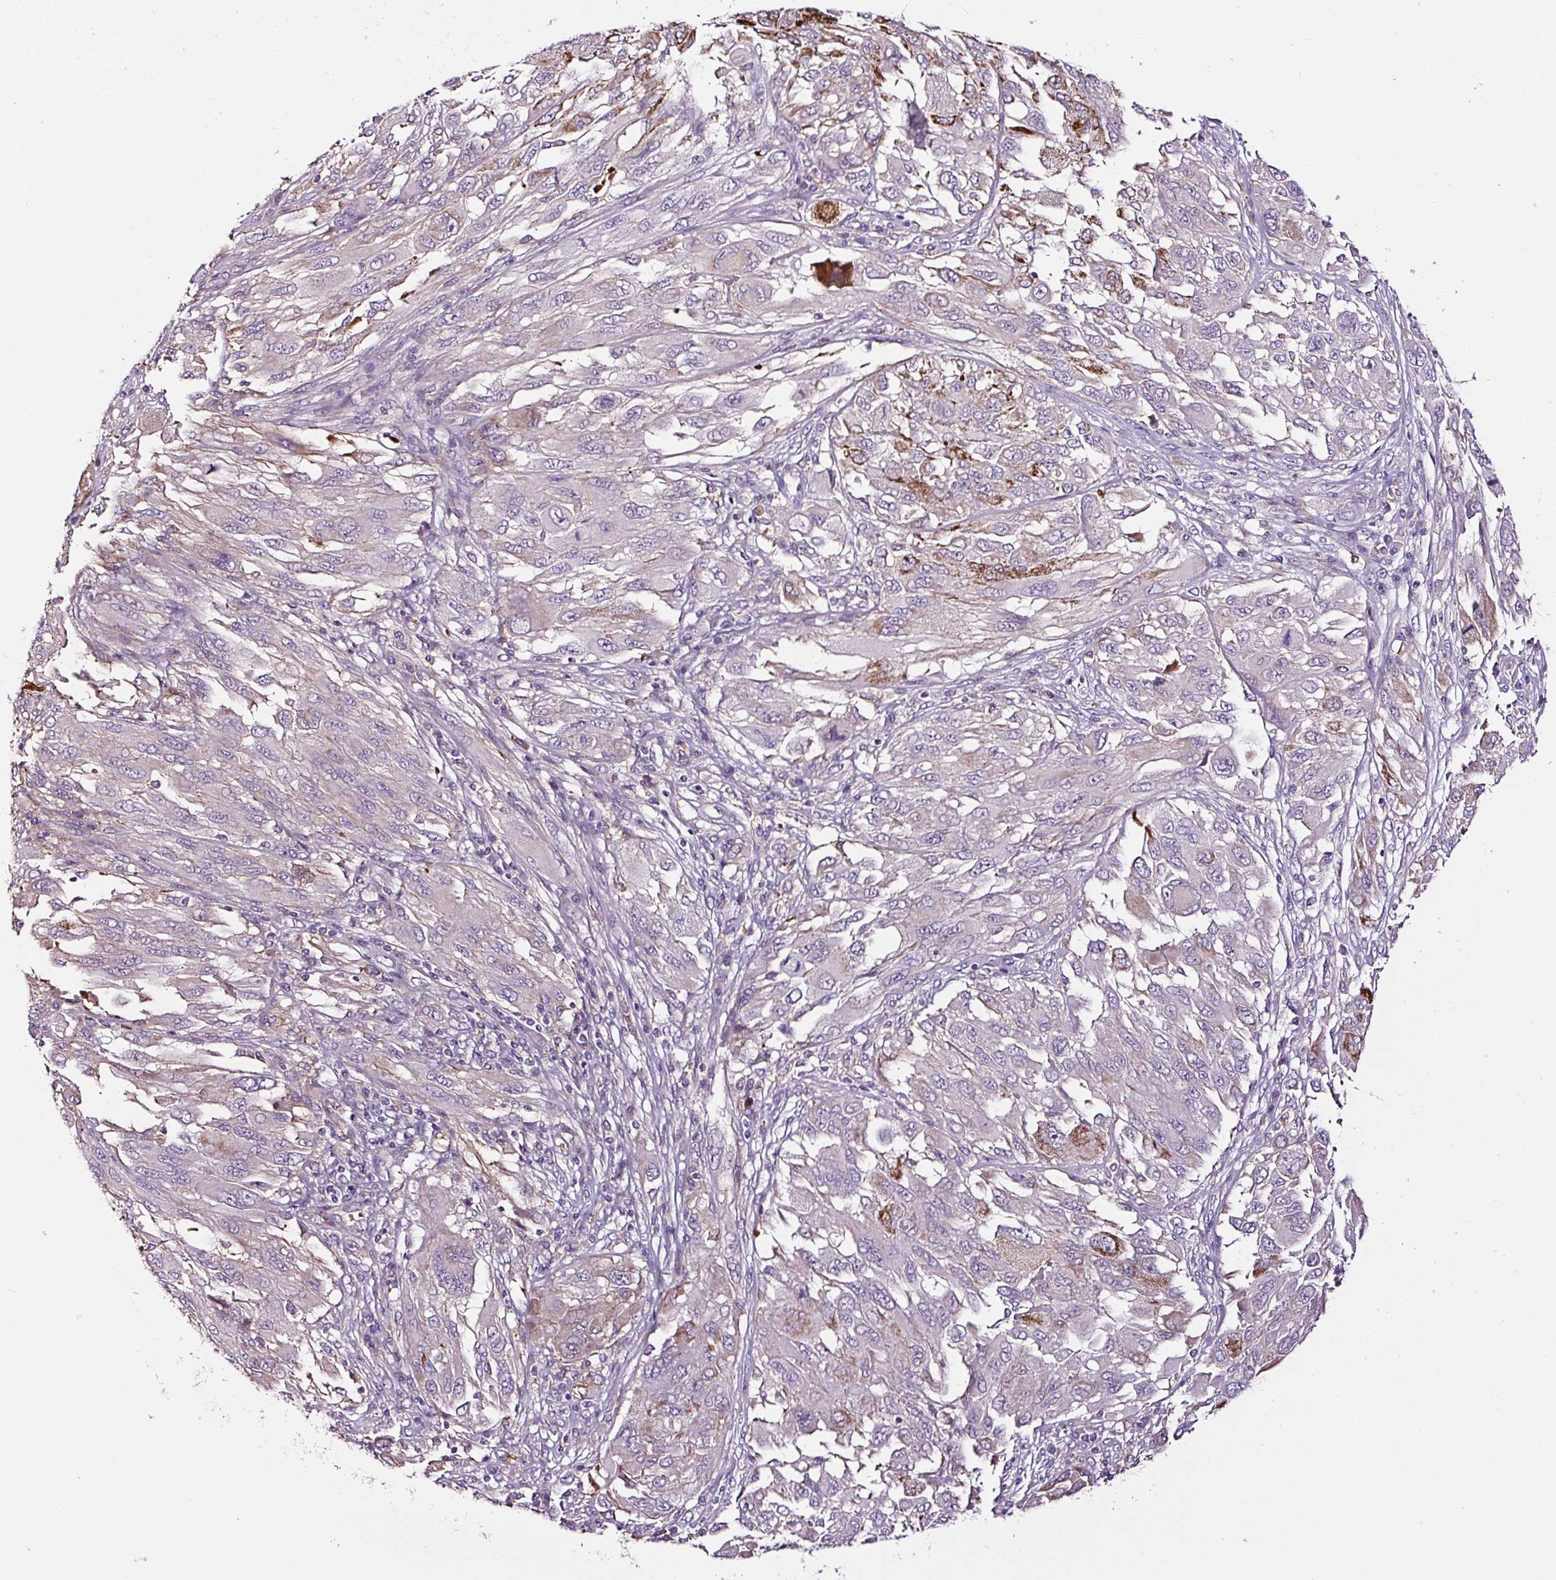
{"staining": {"intensity": "negative", "quantity": "none", "location": "none"}, "tissue": "melanoma", "cell_type": "Tumor cells", "image_type": "cancer", "snomed": [{"axis": "morphology", "description": "Malignant melanoma, NOS"}, {"axis": "topography", "description": "Skin"}], "caption": "Human melanoma stained for a protein using immunohistochemistry (IHC) displays no positivity in tumor cells.", "gene": "LRRC24", "patient": {"sex": "female", "age": 91}}